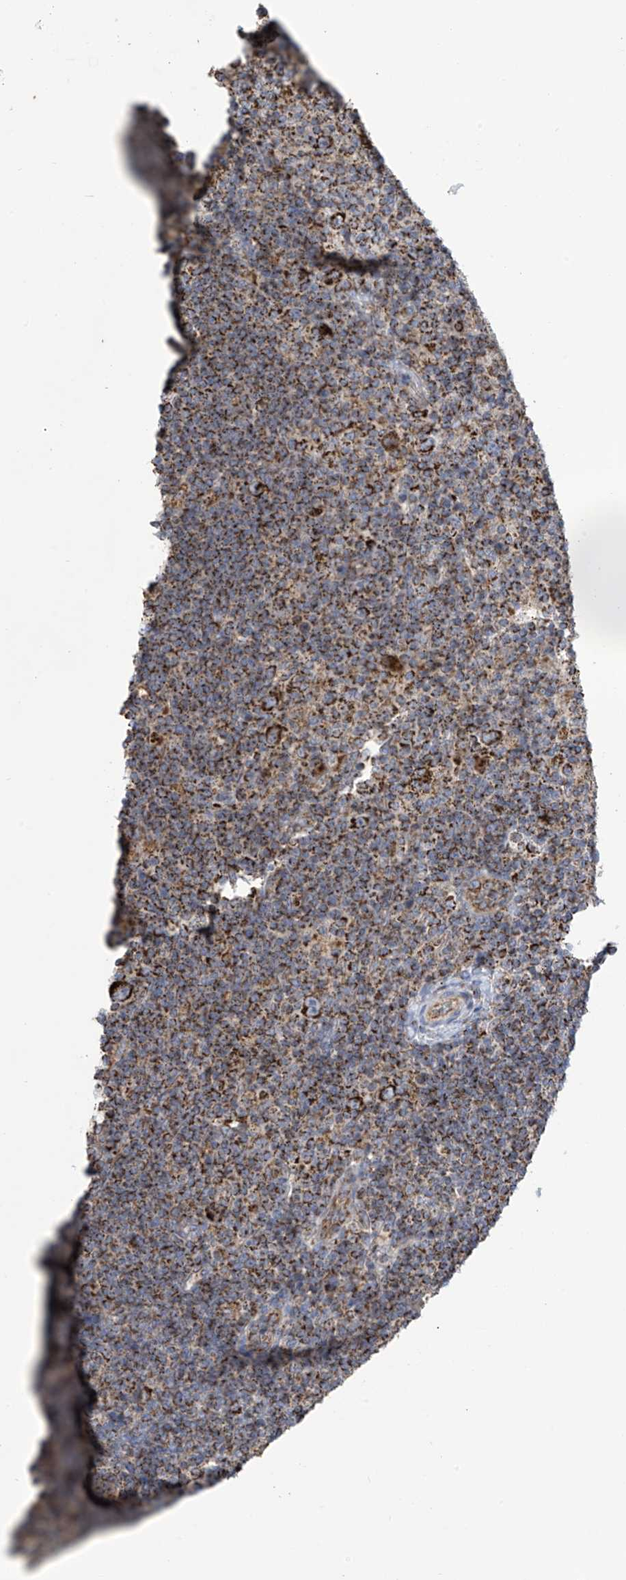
{"staining": {"intensity": "strong", "quantity": ">75%", "location": "cytoplasmic/membranous"}, "tissue": "lymphoma", "cell_type": "Tumor cells", "image_type": "cancer", "snomed": [{"axis": "morphology", "description": "Hodgkin's disease, NOS"}, {"axis": "topography", "description": "Lymph node"}], "caption": "The photomicrograph displays immunohistochemical staining of Hodgkin's disease. There is strong cytoplasmic/membranous staining is identified in approximately >75% of tumor cells.", "gene": "PNPT1", "patient": {"sex": "female", "age": 57}}